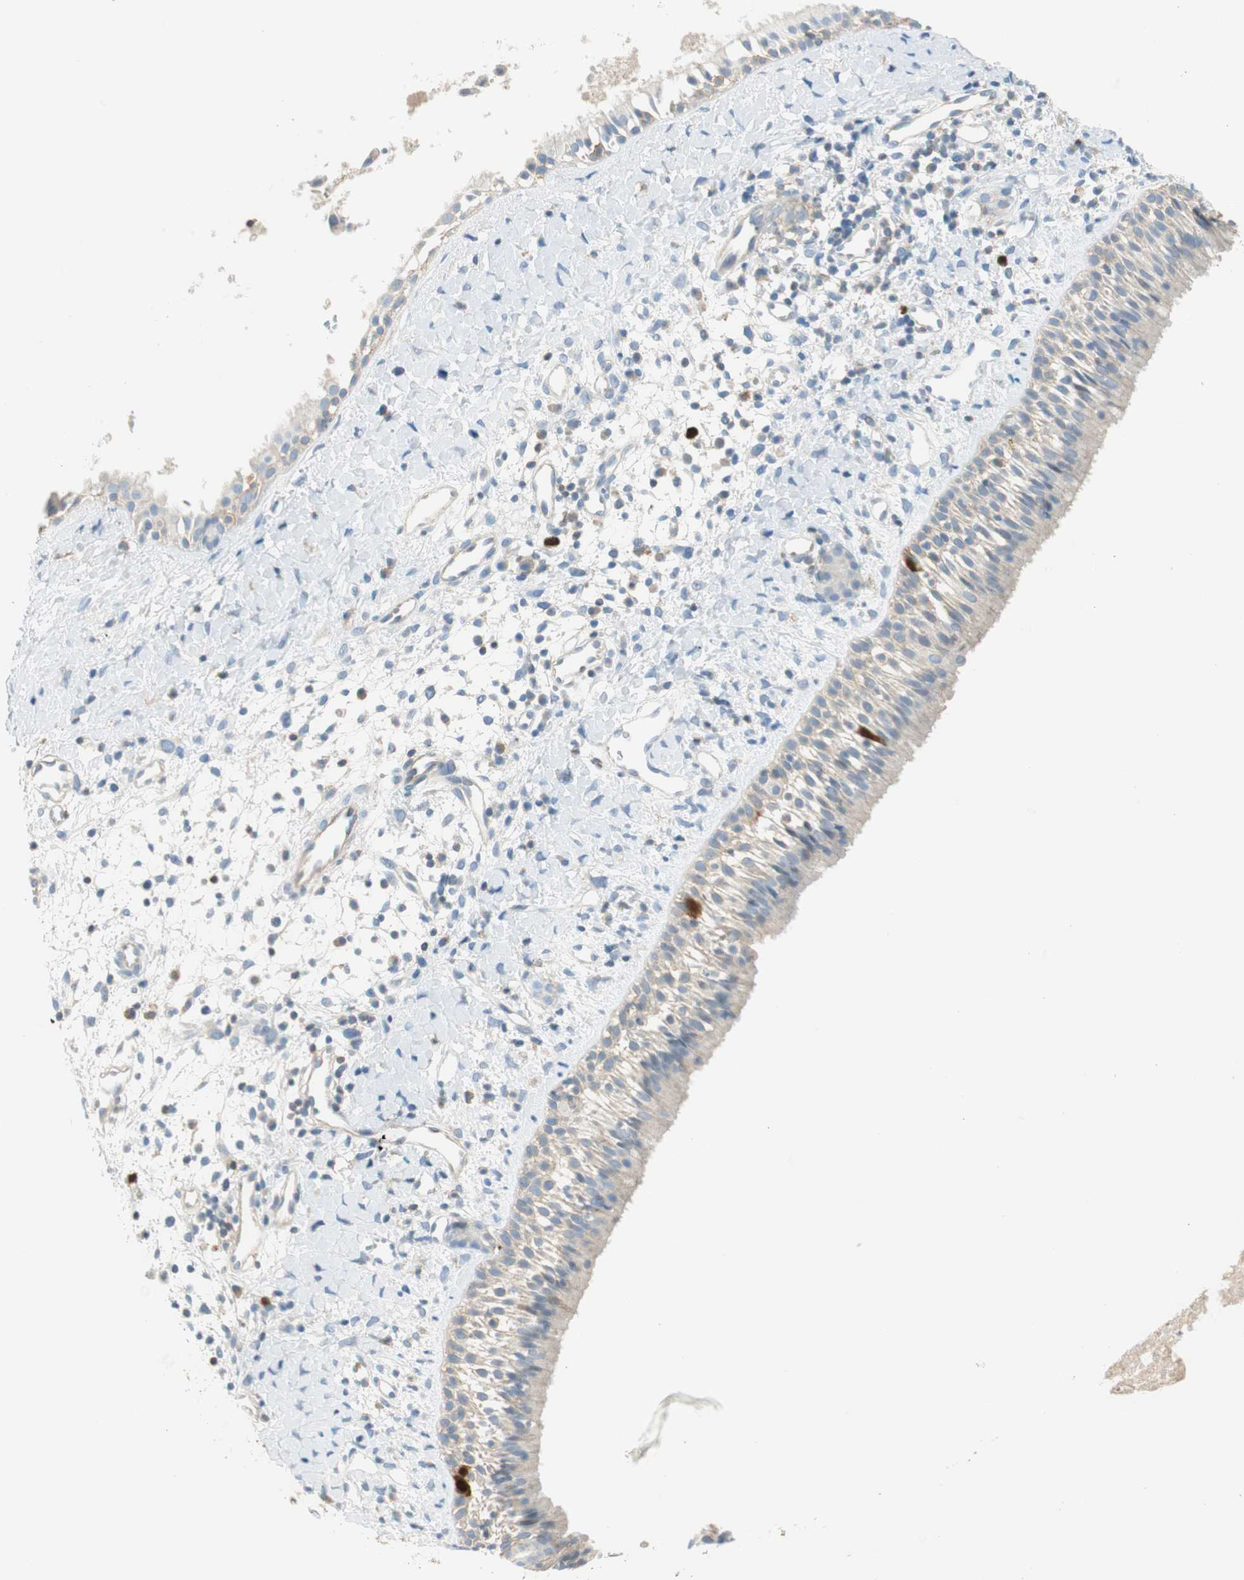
{"staining": {"intensity": "strong", "quantity": "<25%", "location": "cytoplasmic/membranous,nuclear"}, "tissue": "nasopharynx", "cell_type": "Respiratory epithelial cells", "image_type": "normal", "snomed": [{"axis": "morphology", "description": "Normal tissue, NOS"}, {"axis": "topography", "description": "Nasopharynx"}], "caption": "Immunohistochemical staining of benign nasopharynx displays strong cytoplasmic/membranous,nuclear protein expression in about <25% of respiratory epithelial cells.", "gene": "PTTG1", "patient": {"sex": "male", "age": 22}}